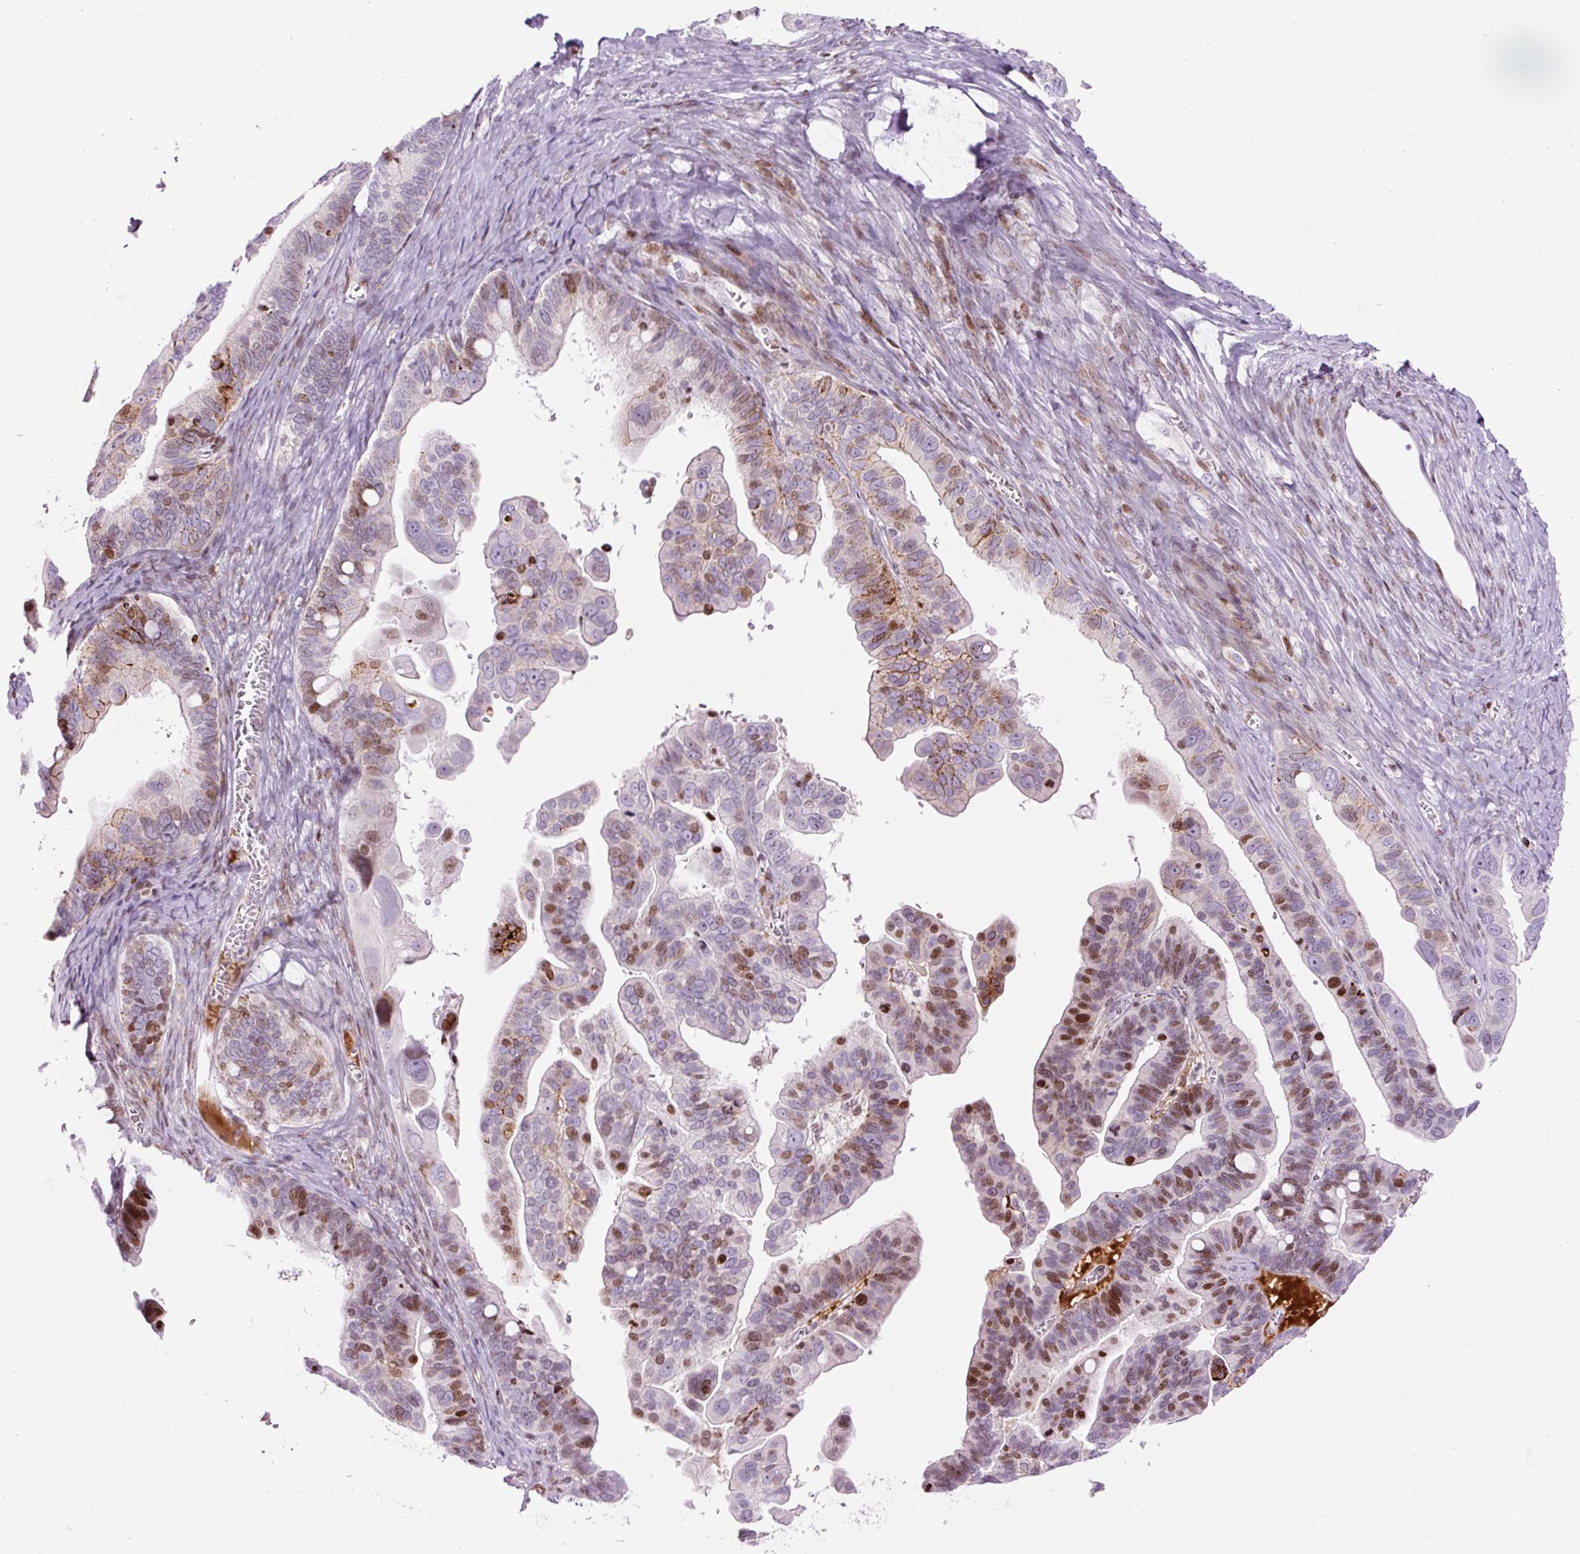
{"staining": {"intensity": "moderate", "quantity": "25%-75%", "location": "cytoplasmic/membranous,nuclear"}, "tissue": "ovarian cancer", "cell_type": "Tumor cells", "image_type": "cancer", "snomed": [{"axis": "morphology", "description": "Cystadenocarcinoma, serous, NOS"}, {"axis": "topography", "description": "Ovary"}], "caption": "Immunohistochemistry histopathology image of neoplastic tissue: serous cystadenocarcinoma (ovarian) stained using immunohistochemistry (IHC) shows medium levels of moderate protein expression localized specifically in the cytoplasmic/membranous and nuclear of tumor cells, appearing as a cytoplasmic/membranous and nuclear brown color.", "gene": "TMEM177", "patient": {"sex": "female", "age": 56}}